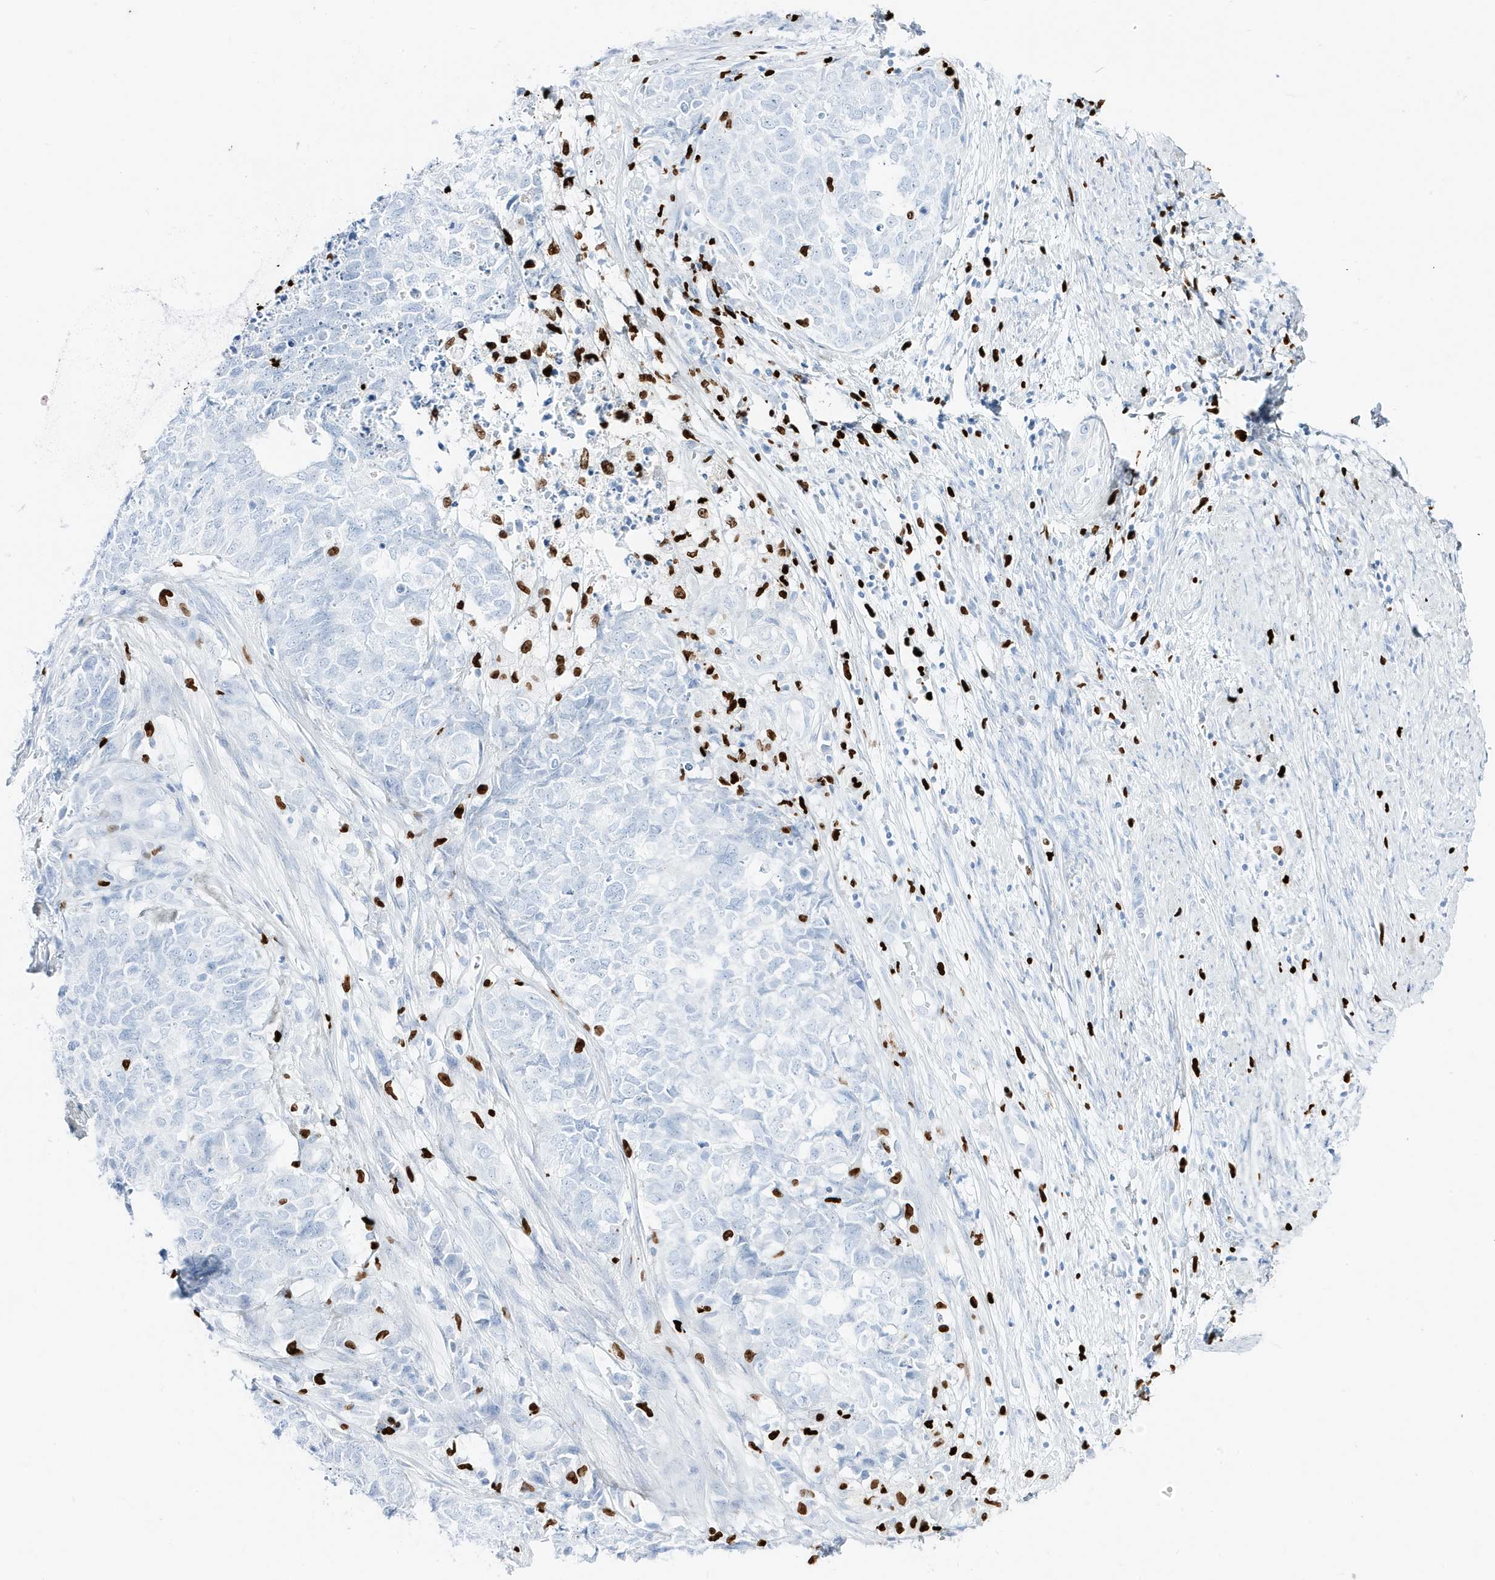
{"staining": {"intensity": "negative", "quantity": "none", "location": "none"}, "tissue": "cervical cancer", "cell_type": "Tumor cells", "image_type": "cancer", "snomed": [{"axis": "morphology", "description": "Squamous cell carcinoma, NOS"}, {"axis": "topography", "description": "Cervix"}], "caption": "Immunohistochemical staining of human cervical cancer displays no significant staining in tumor cells.", "gene": "MNDA", "patient": {"sex": "female", "age": 63}}